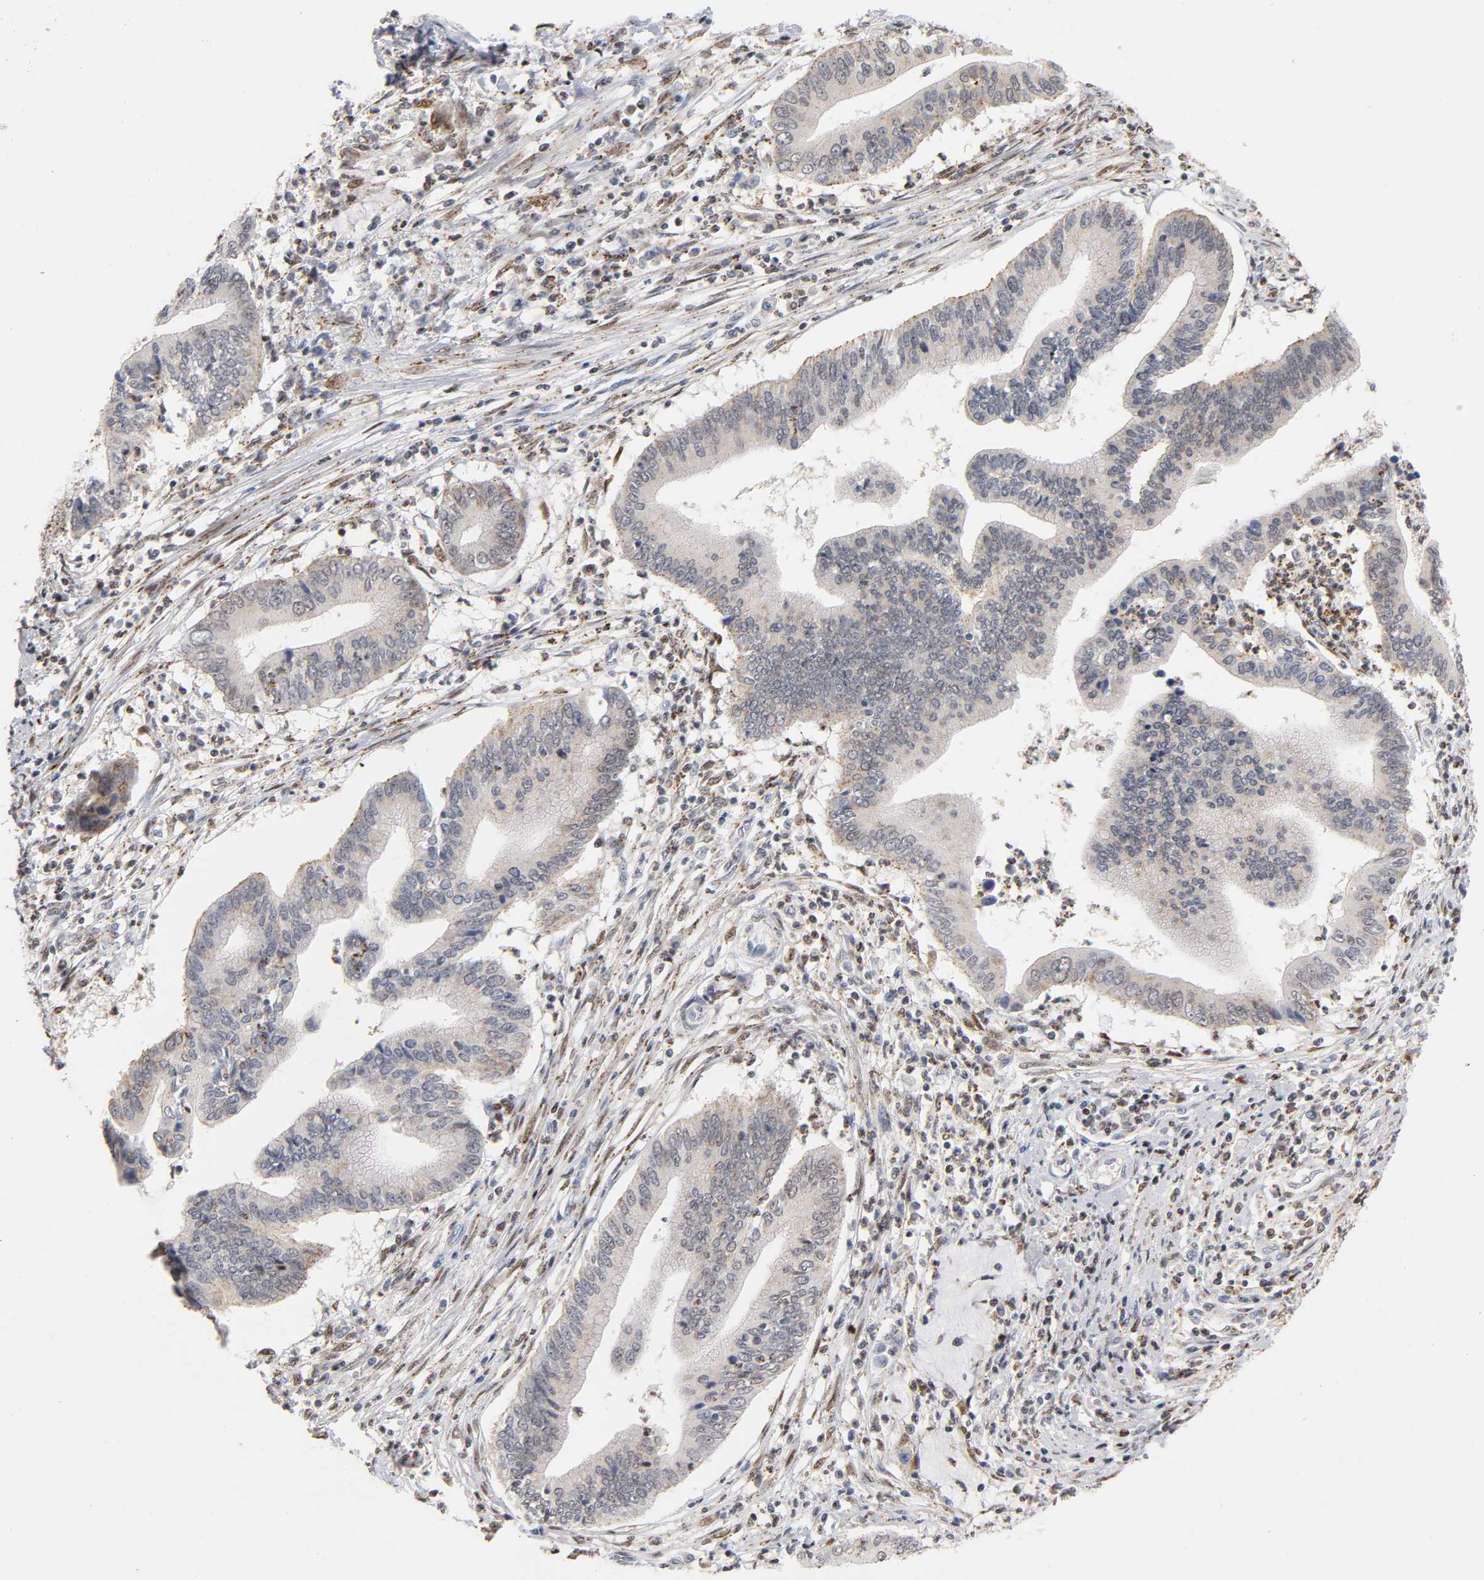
{"staining": {"intensity": "negative", "quantity": "none", "location": "none"}, "tissue": "cervical cancer", "cell_type": "Tumor cells", "image_type": "cancer", "snomed": [{"axis": "morphology", "description": "Adenocarcinoma, NOS"}, {"axis": "topography", "description": "Cervix"}], "caption": "This histopathology image is of cervical cancer (adenocarcinoma) stained with immunohistochemistry to label a protein in brown with the nuclei are counter-stained blue. There is no expression in tumor cells. The staining was performed using DAB (3,3'-diaminobenzidine) to visualize the protein expression in brown, while the nuclei were stained in blue with hematoxylin (Magnification: 20x).", "gene": "RUNX1", "patient": {"sex": "female", "age": 36}}